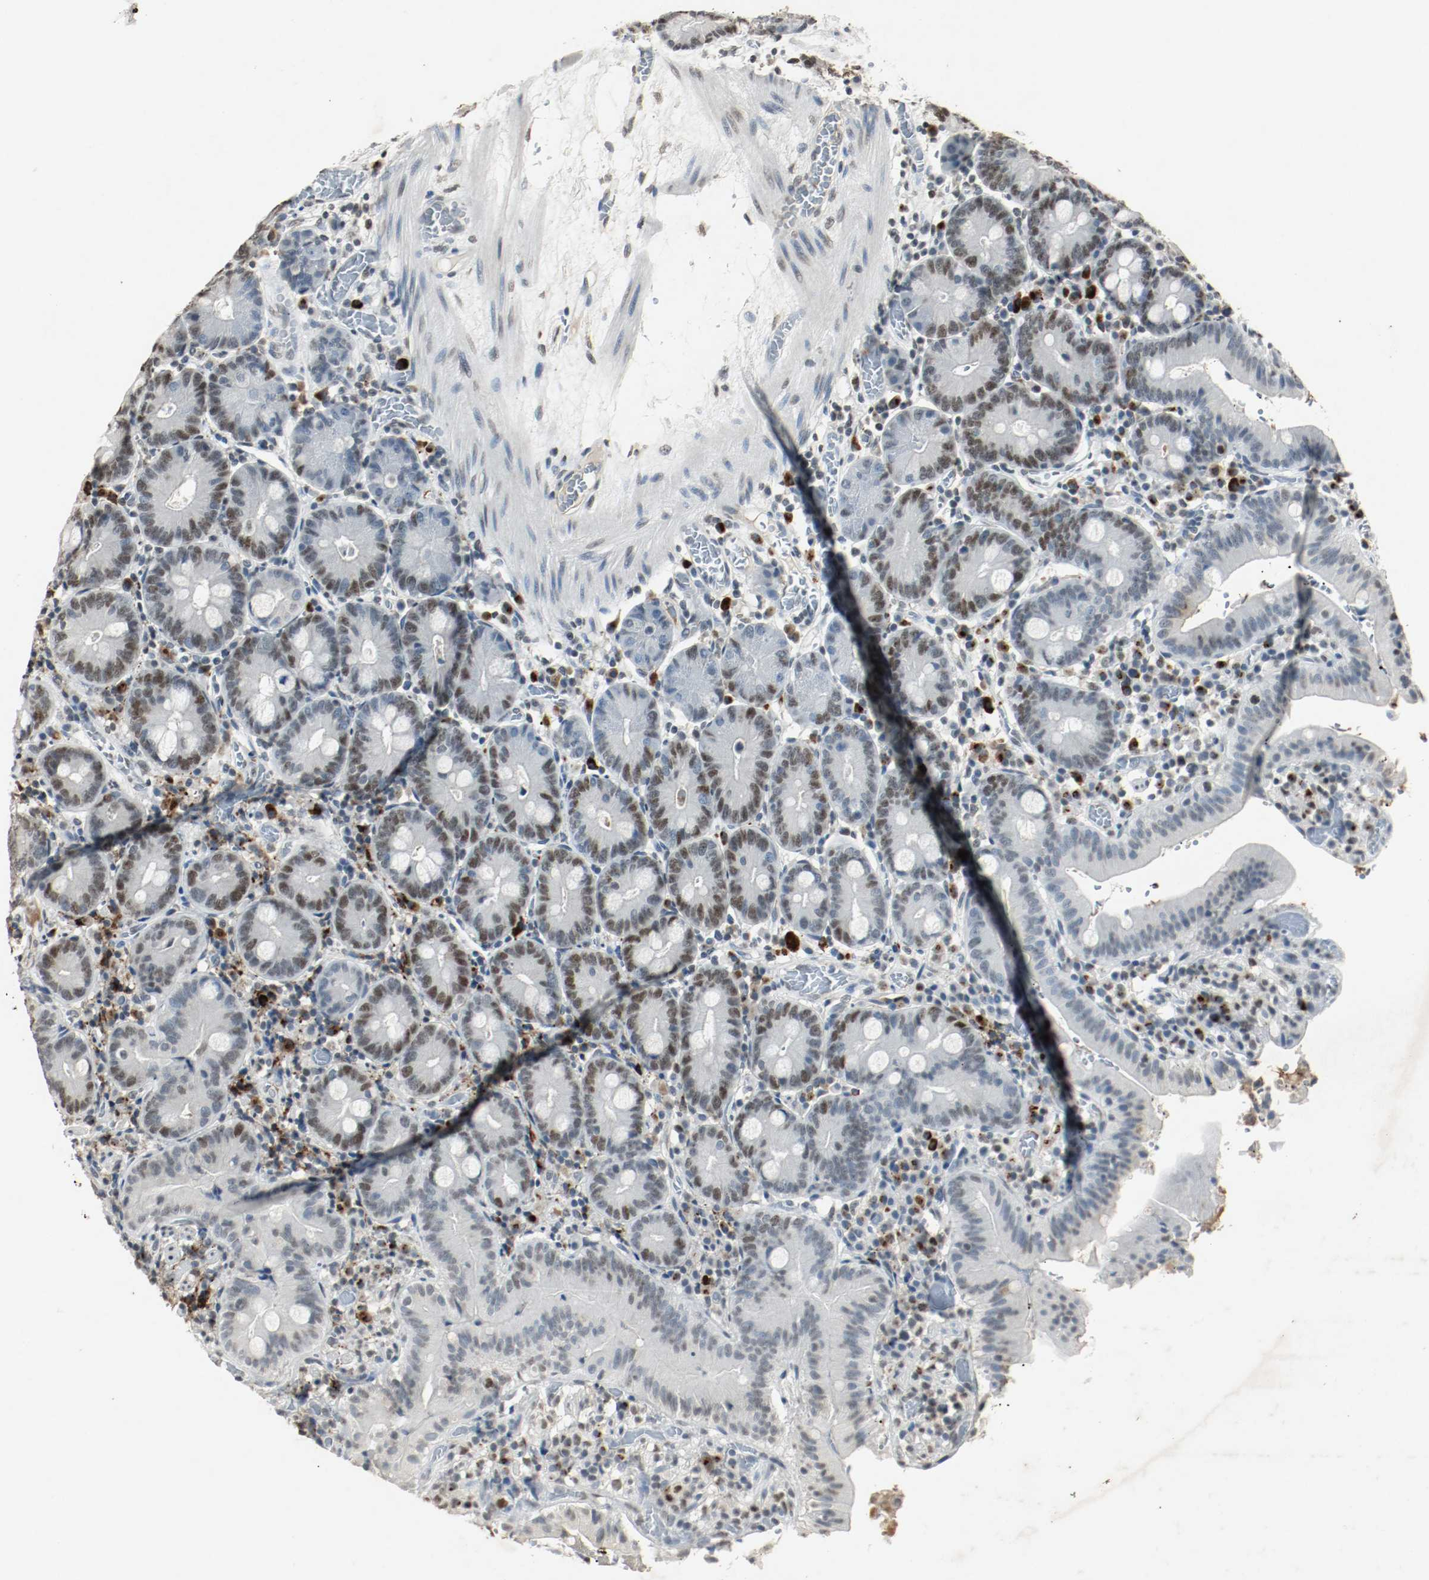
{"staining": {"intensity": "moderate", "quantity": "25%-75%", "location": "nuclear"}, "tissue": "small intestine", "cell_type": "Glandular cells", "image_type": "normal", "snomed": [{"axis": "morphology", "description": "Normal tissue, NOS"}, {"axis": "topography", "description": "Small intestine"}], "caption": "IHC micrograph of benign human small intestine stained for a protein (brown), which shows medium levels of moderate nuclear positivity in about 25%-75% of glandular cells.", "gene": "DNMT1", "patient": {"sex": "male", "age": 71}}